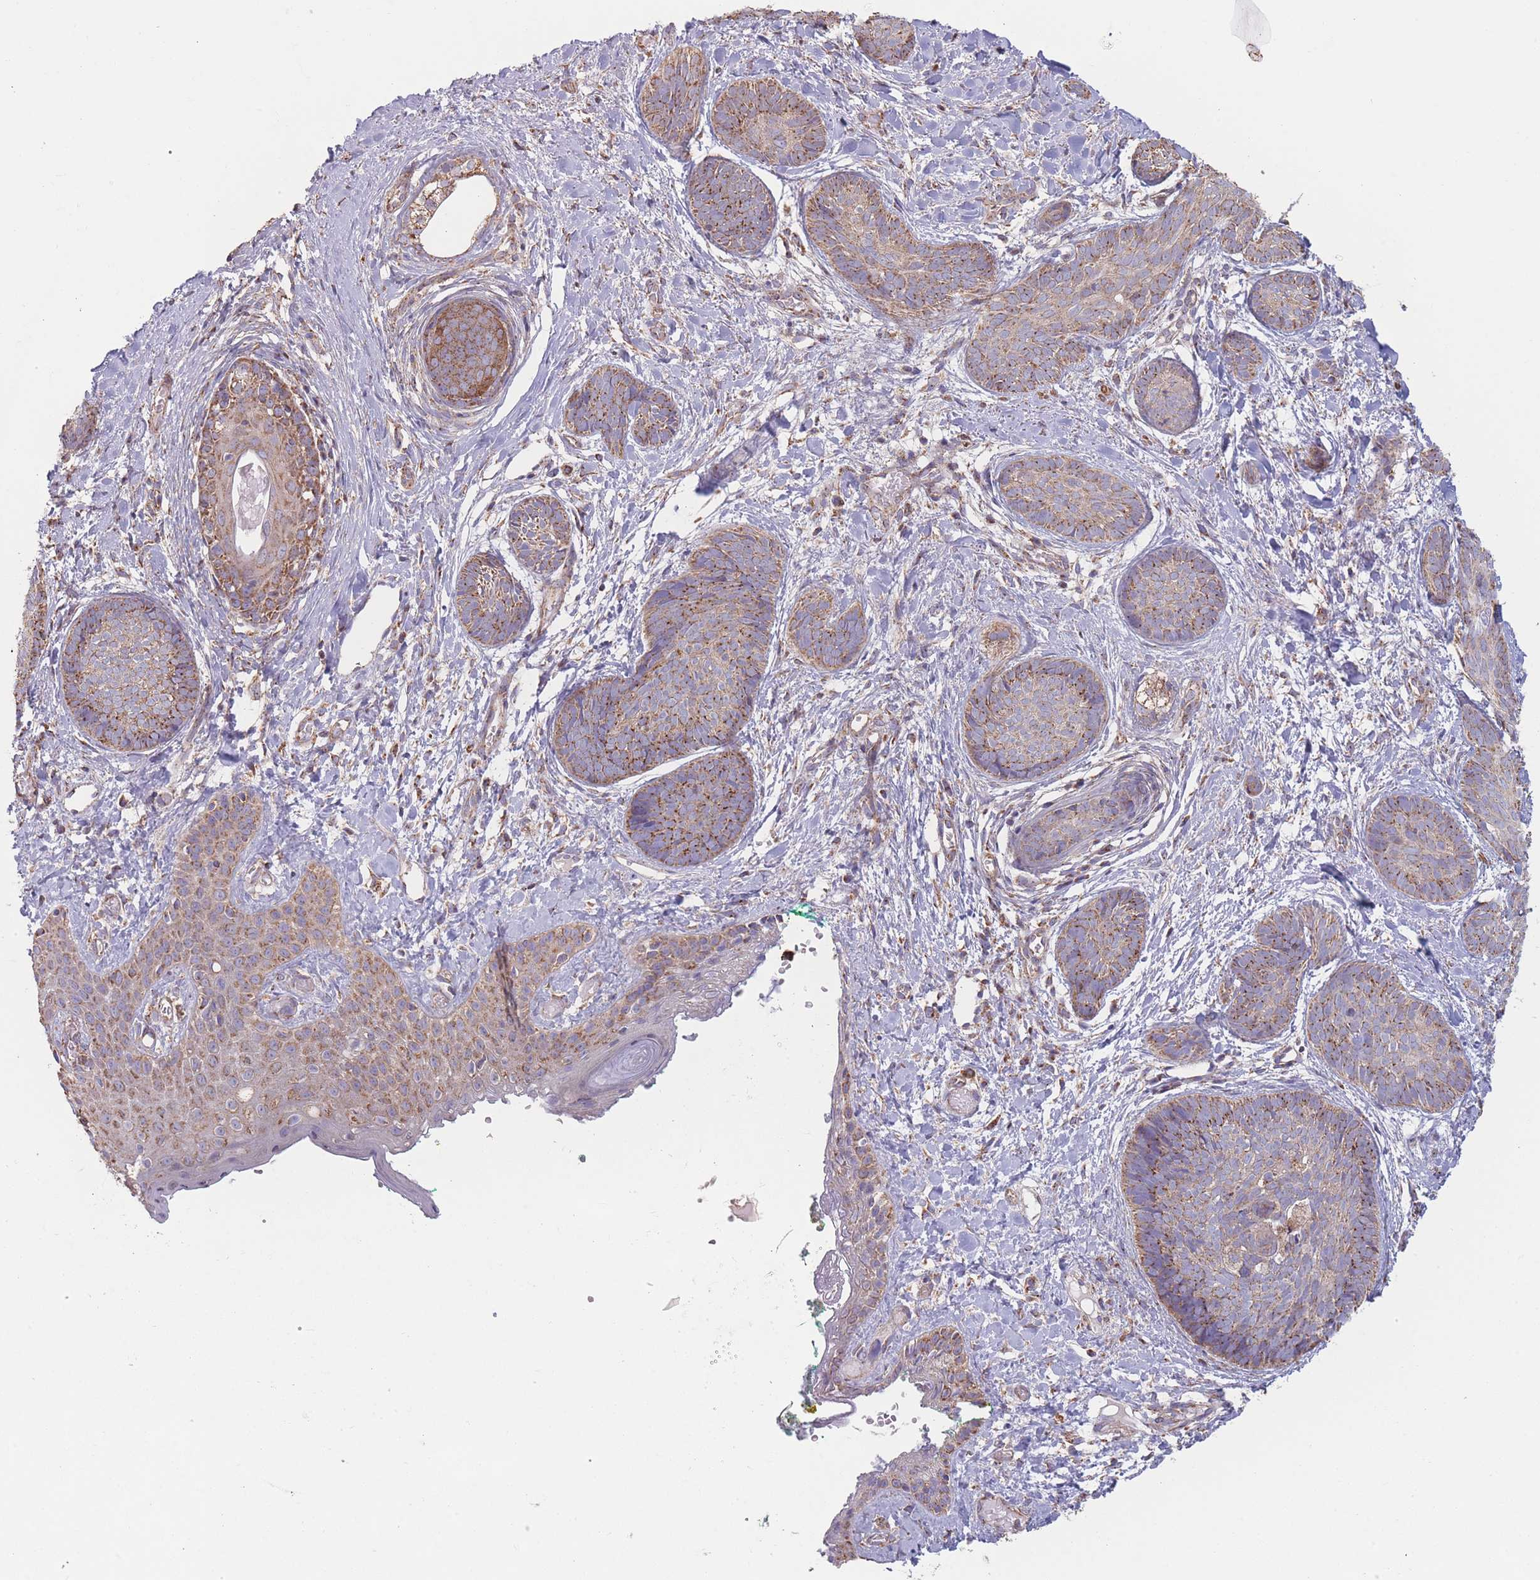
{"staining": {"intensity": "moderate", "quantity": ">75%", "location": "cytoplasmic/membranous"}, "tissue": "skin cancer", "cell_type": "Tumor cells", "image_type": "cancer", "snomed": [{"axis": "morphology", "description": "Basal cell carcinoma"}, {"axis": "topography", "description": "Skin"}], "caption": "A high-resolution image shows immunohistochemistry (IHC) staining of skin basal cell carcinoma, which exhibits moderate cytoplasmic/membranous positivity in about >75% of tumor cells. (IHC, brightfield microscopy, high magnification).", "gene": "KIF16B", "patient": {"sex": "female", "age": 81}}